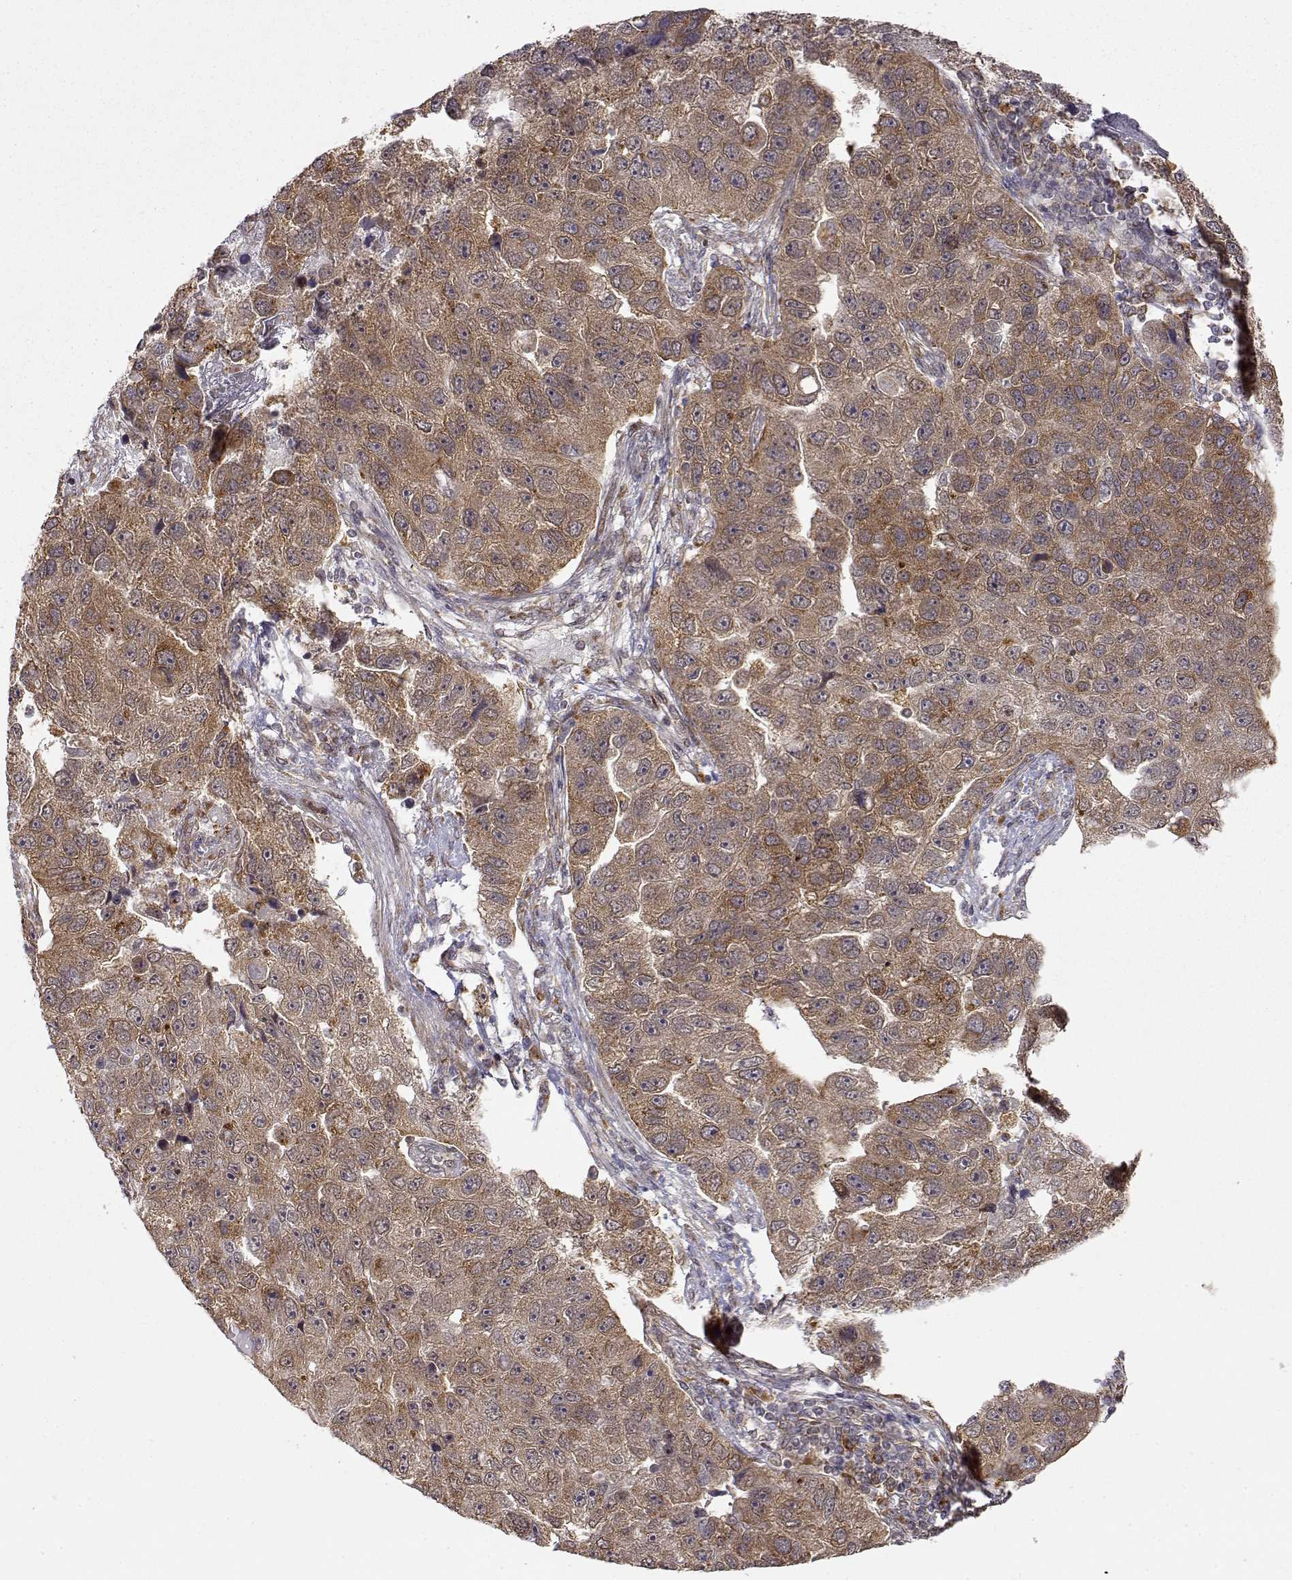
{"staining": {"intensity": "moderate", "quantity": ">75%", "location": "cytoplasmic/membranous"}, "tissue": "pancreatic cancer", "cell_type": "Tumor cells", "image_type": "cancer", "snomed": [{"axis": "morphology", "description": "Adenocarcinoma, NOS"}, {"axis": "topography", "description": "Pancreas"}], "caption": "There is medium levels of moderate cytoplasmic/membranous expression in tumor cells of pancreatic cancer, as demonstrated by immunohistochemical staining (brown color).", "gene": "RNF13", "patient": {"sex": "female", "age": 61}}